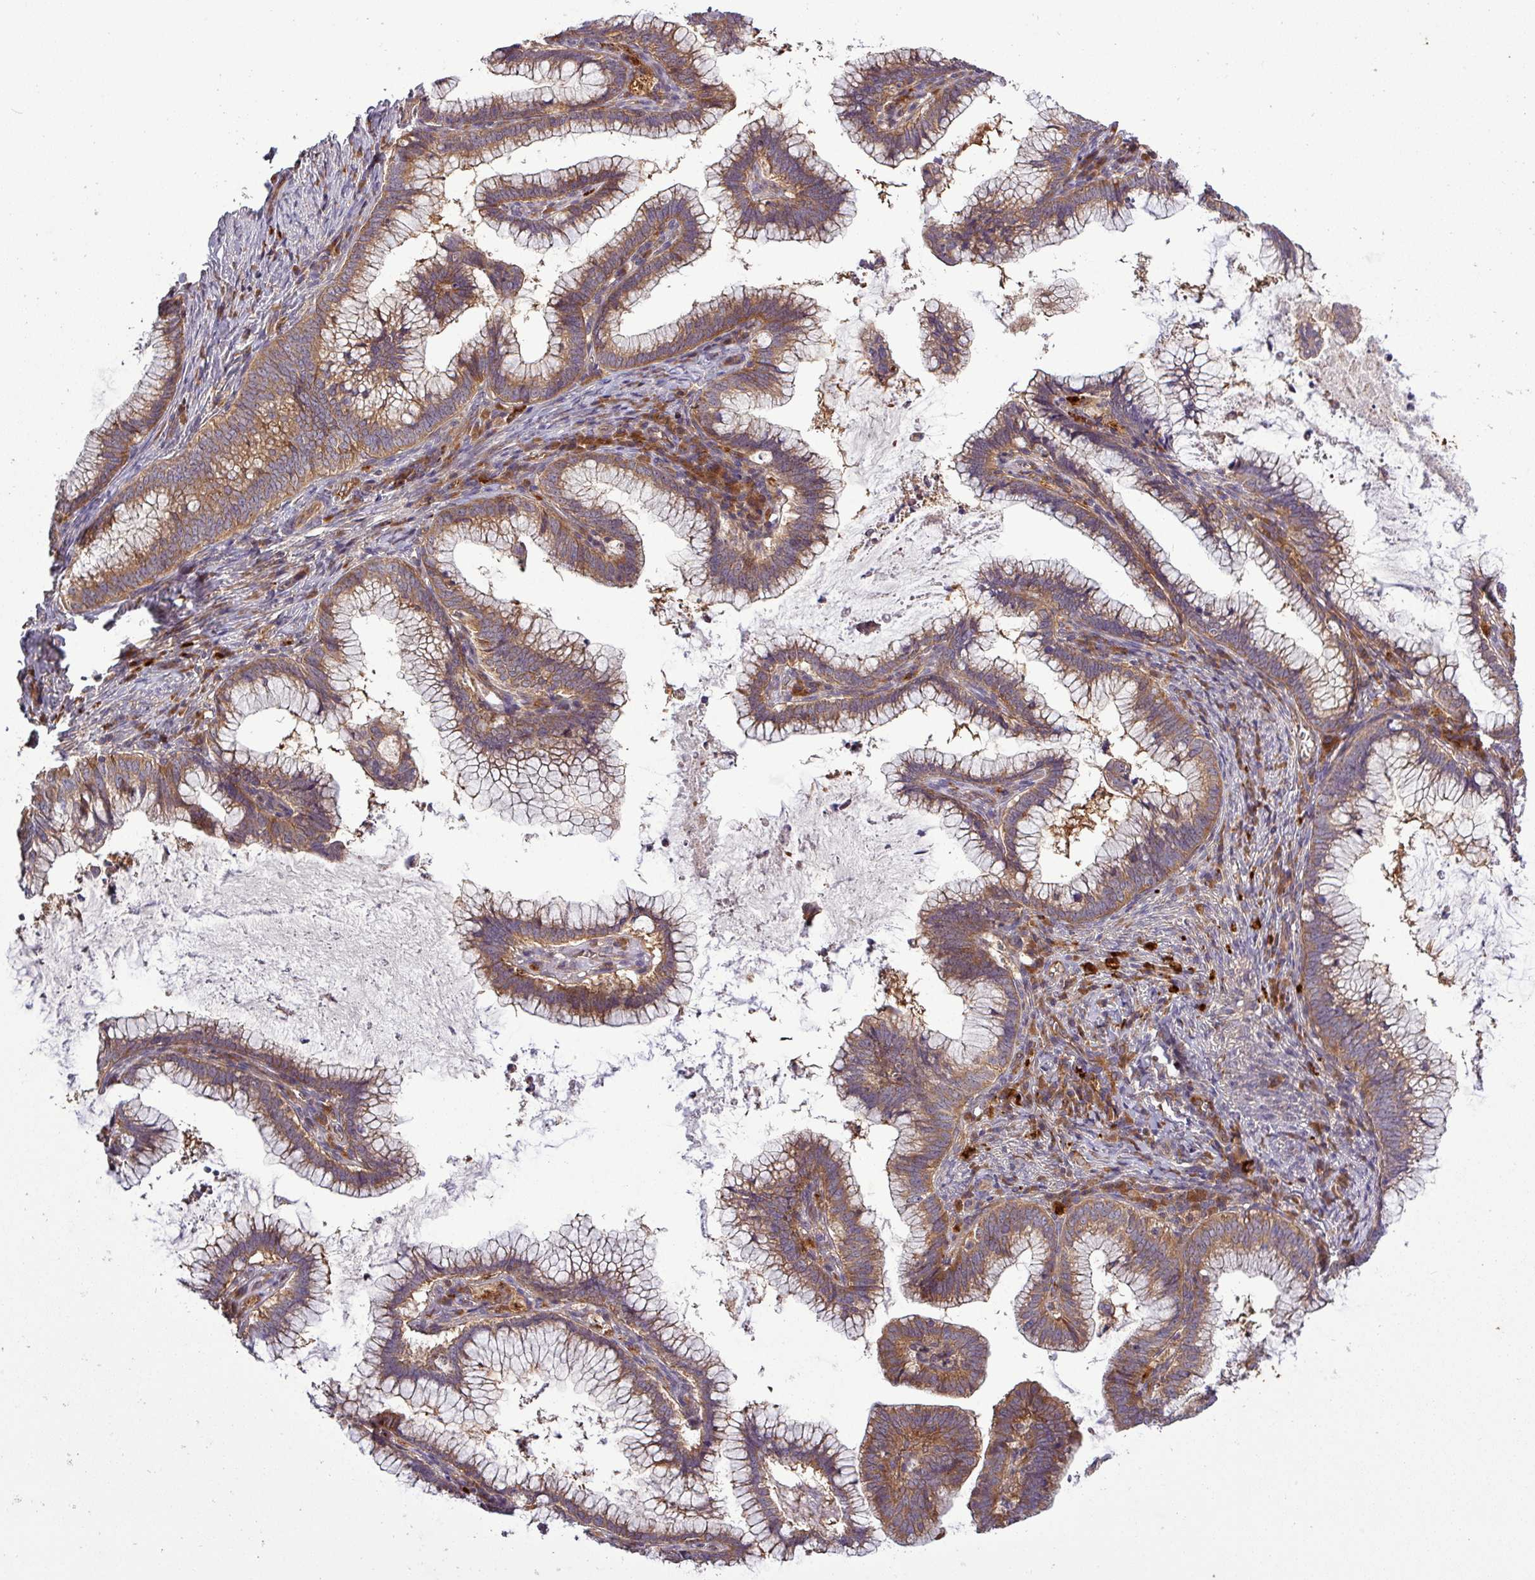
{"staining": {"intensity": "moderate", "quantity": ">75%", "location": "cytoplasmic/membranous"}, "tissue": "cervical cancer", "cell_type": "Tumor cells", "image_type": "cancer", "snomed": [{"axis": "morphology", "description": "Adenocarcinoma, NOS"}, {"axis": "topography", "description": "Cervix"}], "caption": "This is a histology image of immunohistochemistry (IHC) staining of adenocarcinoma (cervical), which shows moderate expression in the cytoplasmic/membranous of tumor cells.", "gene": "SIRPB2", "patient": {"sex": "female", "age": 36}}